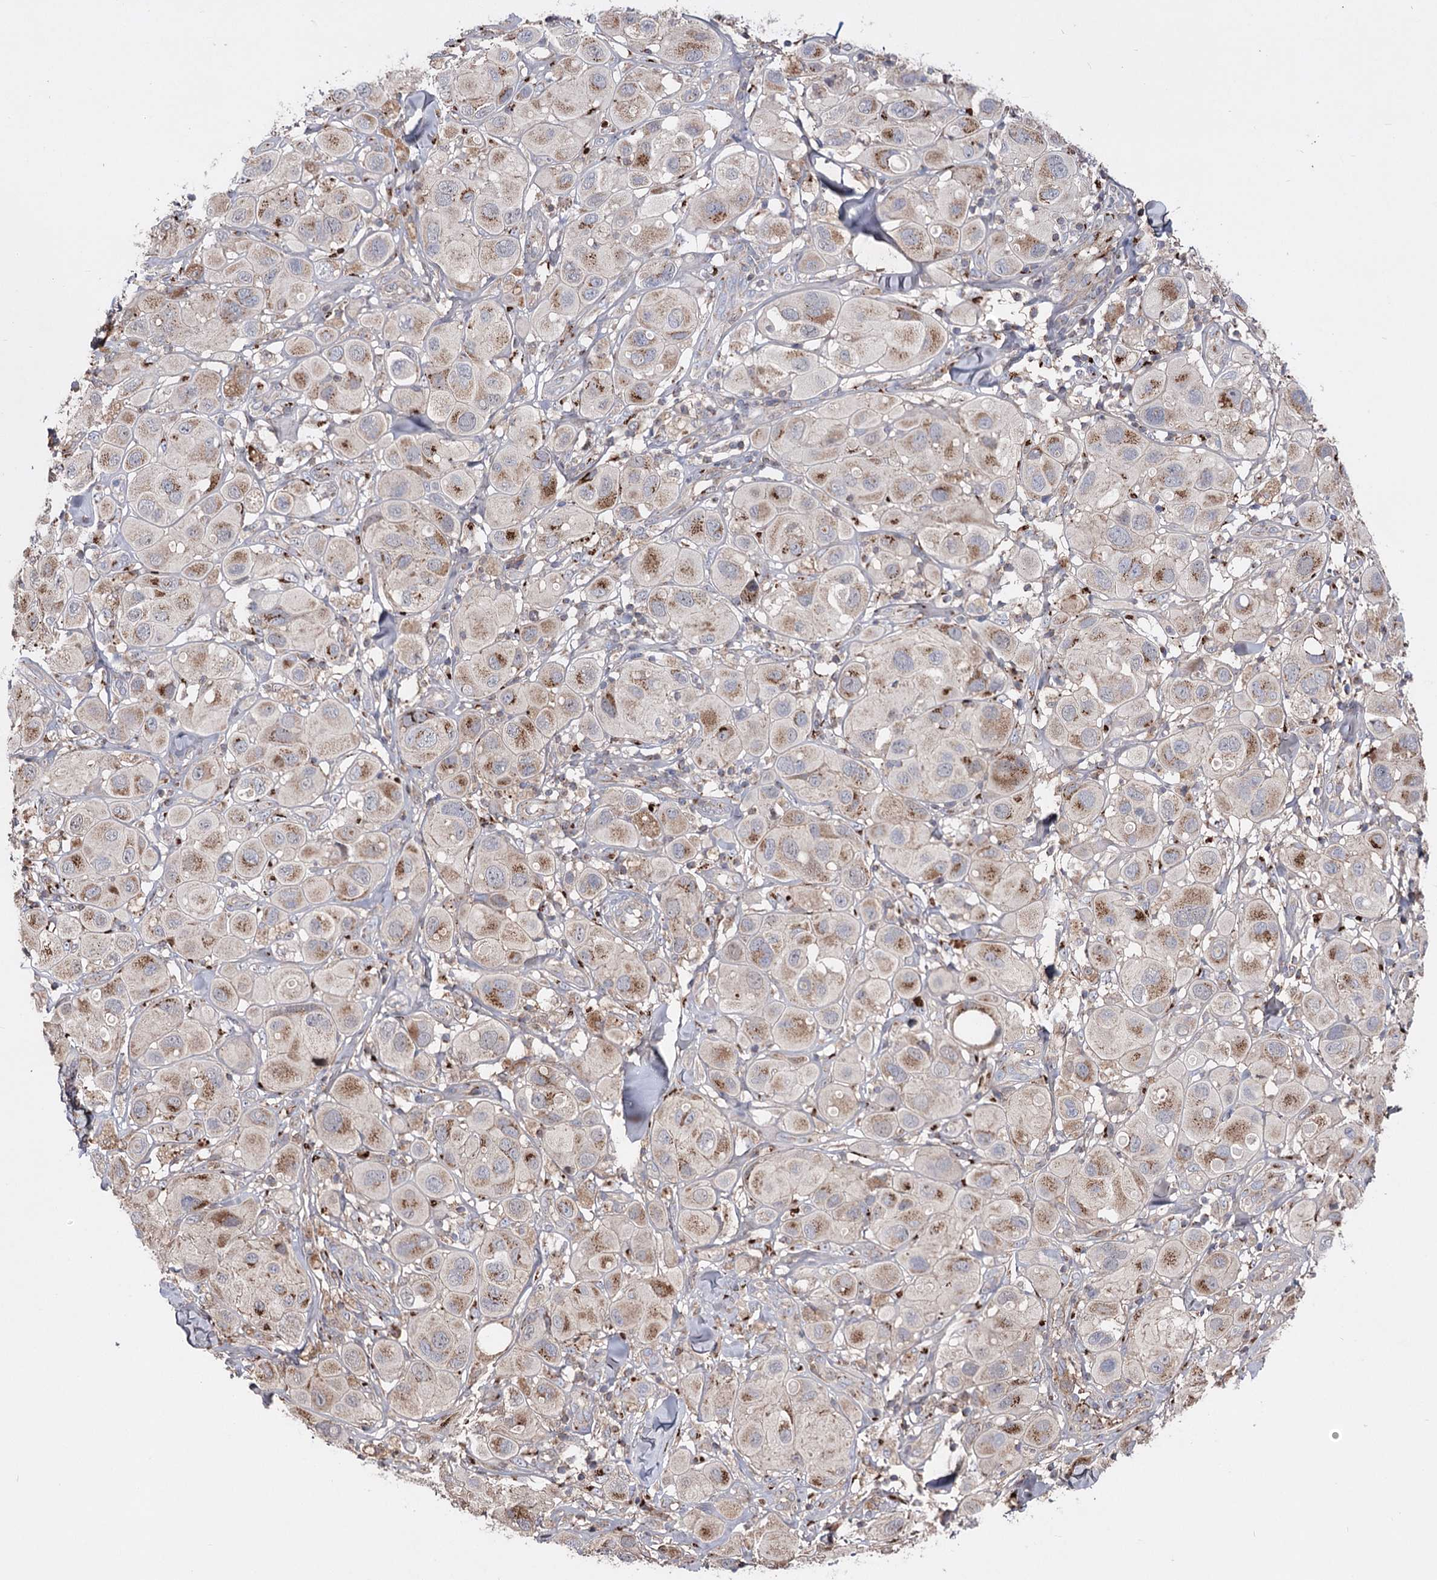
{"staining": {"intensity": "moderate", "quantity": "25%-75%", "location": "cytoplasmic/membranous"}, "tissue": "melanoma", "cell_type": "Tumor cells", "image_type": "cancer", "snomed": [{"axis": "morphology", "description": "Malignant melanoma, Metastatic site"}, {"axis": "topography", "description": "Skin"}], "caption": "Immunohistochemistry (IHC) of human melanoma shows medium levels of moderate cytoplasmic/membranous positivity in about 25%-75% of tumor cells.", "gene": "ARHGAP20", "patient": {"sex": "male", "age": 41}}